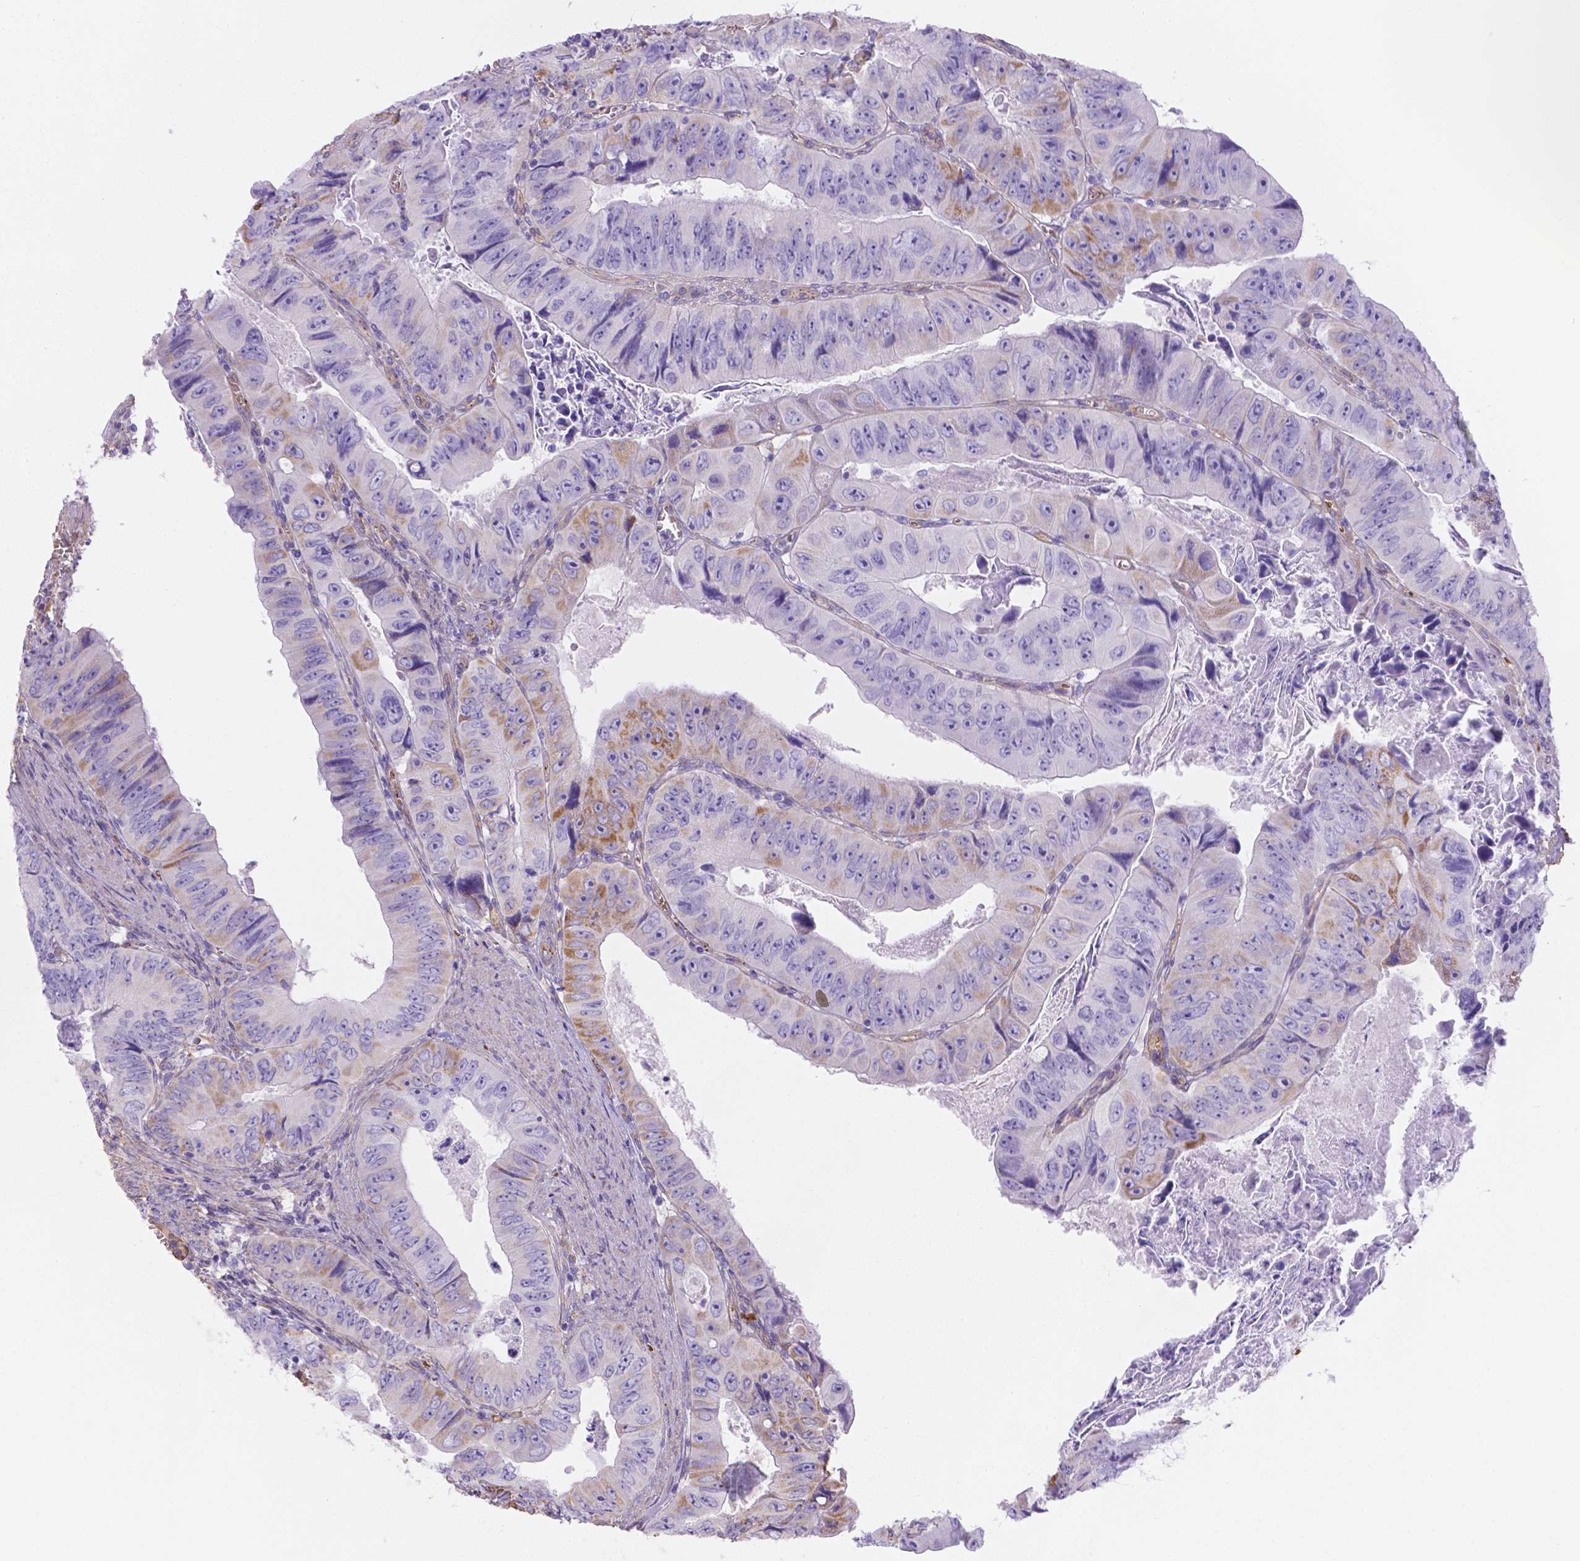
{"staining": {"intensity": "moderate", "quantity": "25%-75%", "location": "cytoplasmic/membranous"}, "tissue": "colorectal cancer", "cell_type": "Tumor cells", "image_type": "cancer", "snomed": [{"axis": "morphology", "description": "Adenocarcinoma, NOS"}, {"axis": "topography", "description": "Colon"}], "caption": "Human adenocarcinoma (colorectal) stained for a protein (brown) shows moderate cytoplasmic/membranous positive staining in approximately 25%-75% of tumor cells.", "gene": "SLC40A1", "patient": {"sex": "female", "age": 84}}